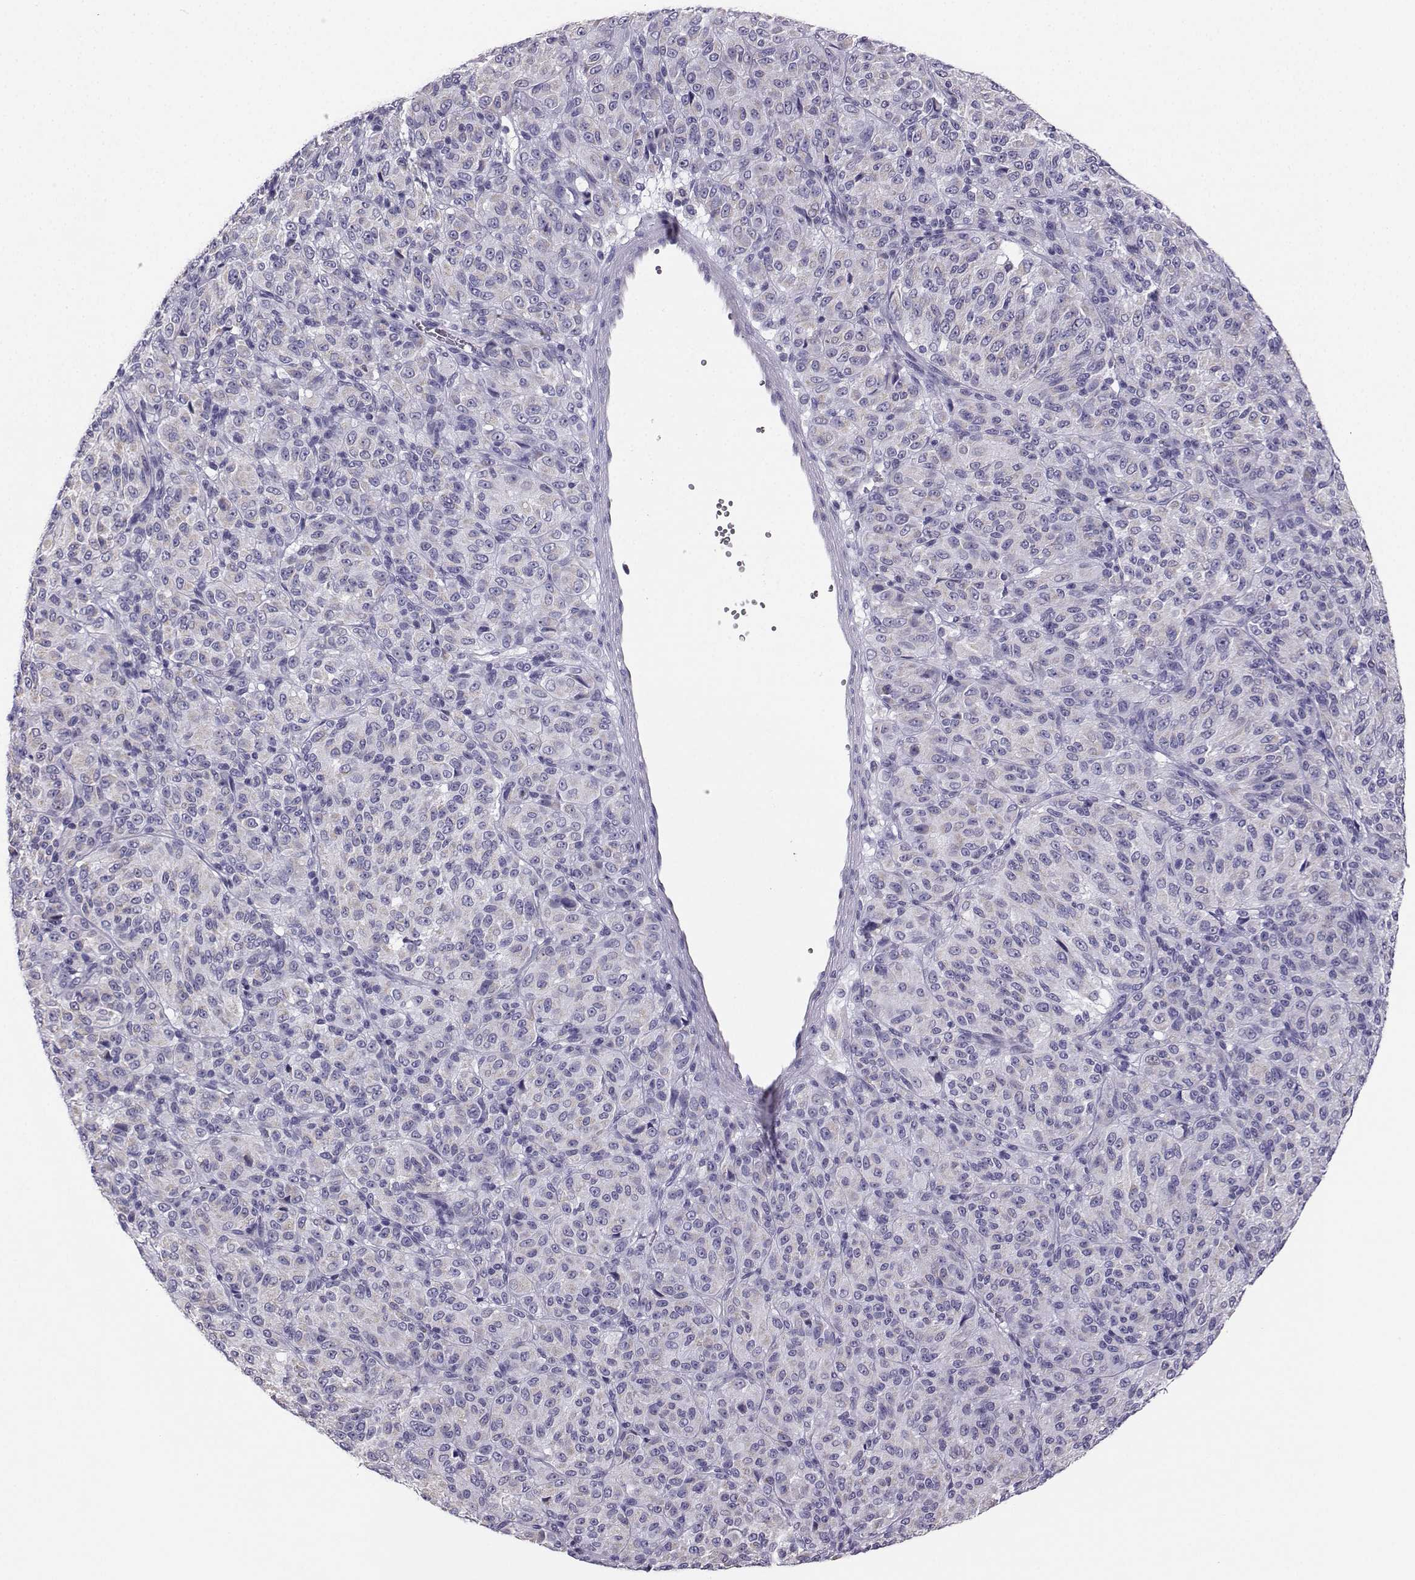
{"staining": {"intensity": "negative", "quantity": "none", "location": "none"}, "tissue": "melanoma", "cell_type": "Tumor cells", "image_type": "cancer", "snomed": [{"axis": "morphology", "description": "Malignant melanoma, Metastatic site"}, {"axis": "topography", "description": "Brain"}], "caption": "This is an immunohistochemistry histopathology image of human melanoma. There is no expression in tumor cells.", "gene": "AVP", "patient": {"sex": "female", "age": 56}}